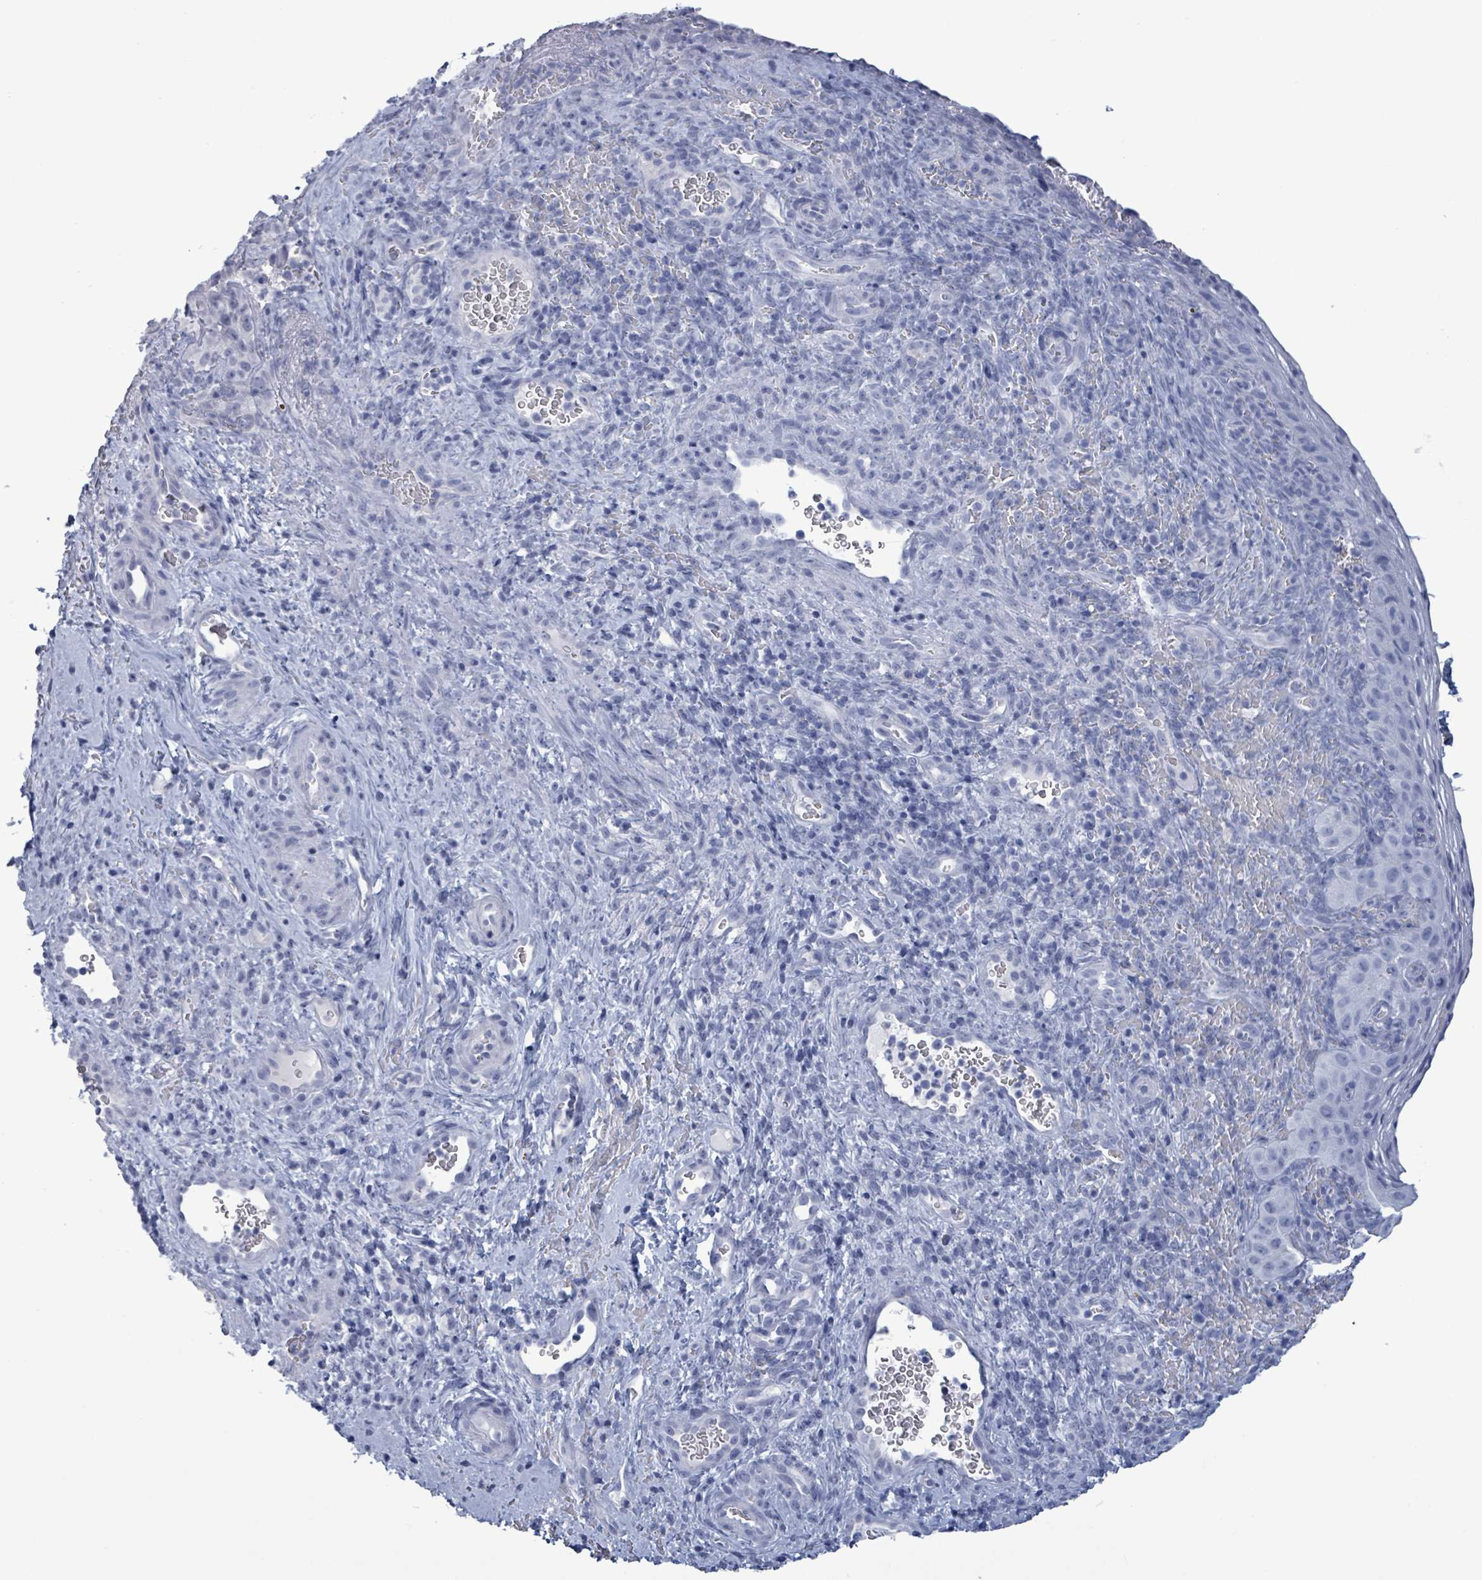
{"staining": {"intensity": "negative", "quantity": "none", "location": "none"}, "tissue": "cervical cancer", "cell_type": "Tumor cells", "image_type": "cancer", "snomed": [{"axis": "morphology", "description": "Squamous cell carcinoma, NOS"}, {"axis": "topography", "description": "Cervix"}], "caption": "Tumor cells are negative for brown protein staining in cervical cancer (squamous cell carcinoma).", "gene": "NKX2-1", "patient": {"sex": "female", "age": 52}}